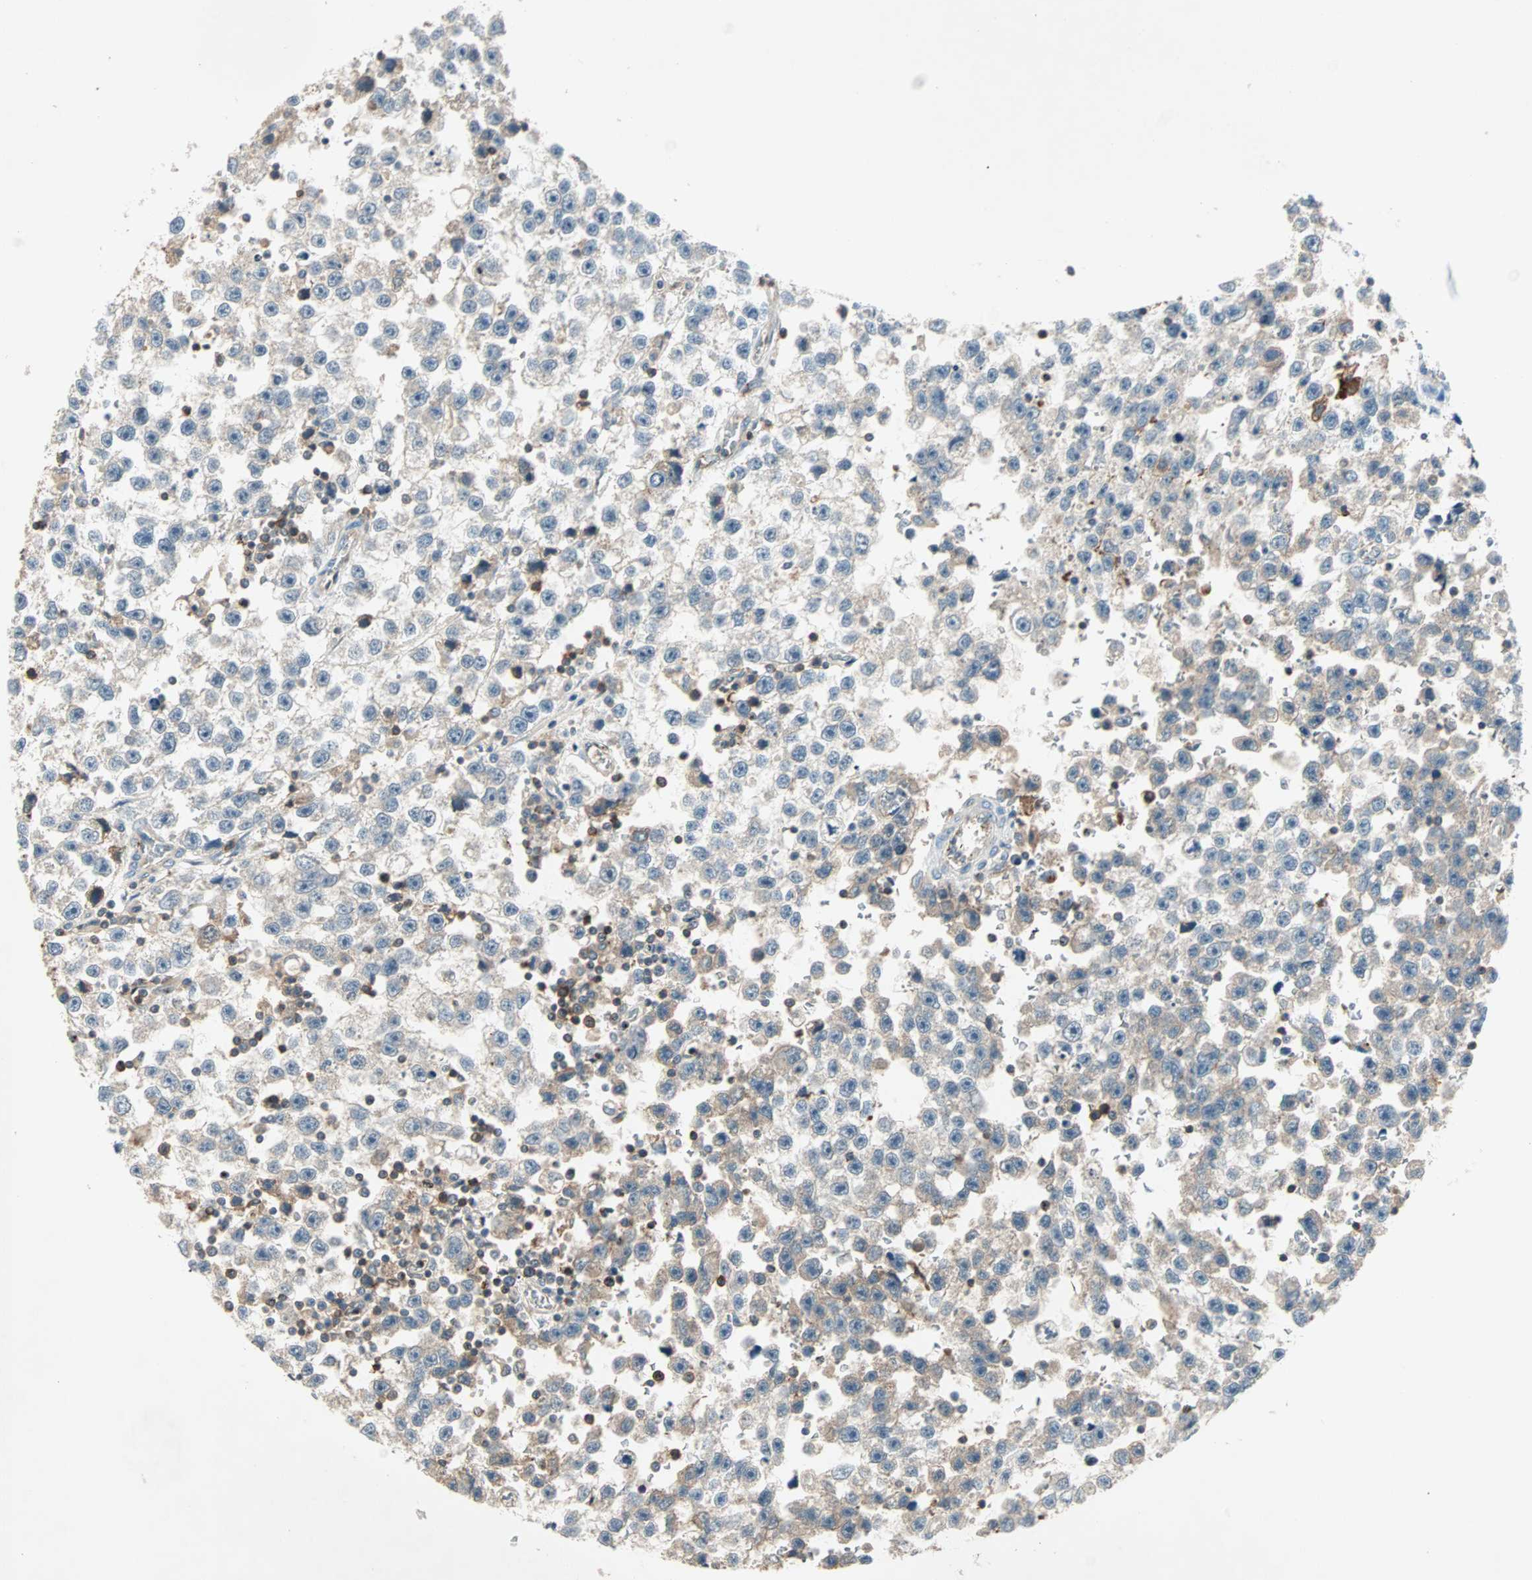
{"staining": {"intensity": "weak", "quantity": ">75%", "location": "cytoplasmic/membranous"}, "tissue": "testis cancer", "cell_type": "Tumor cells", "image_type": "cancer", "snomed": [{"axis": "morphology", "description": "Seminoma, NOS"}, {"axis": "topography", "description": "Testis"}], "caption": "A brown stain labels weak cytoplasmic/membranous positivity of a protein in seminoma (testis) tumor cells.", "gene": "TEC", "patient": {"sex": "male", "age": 33}}